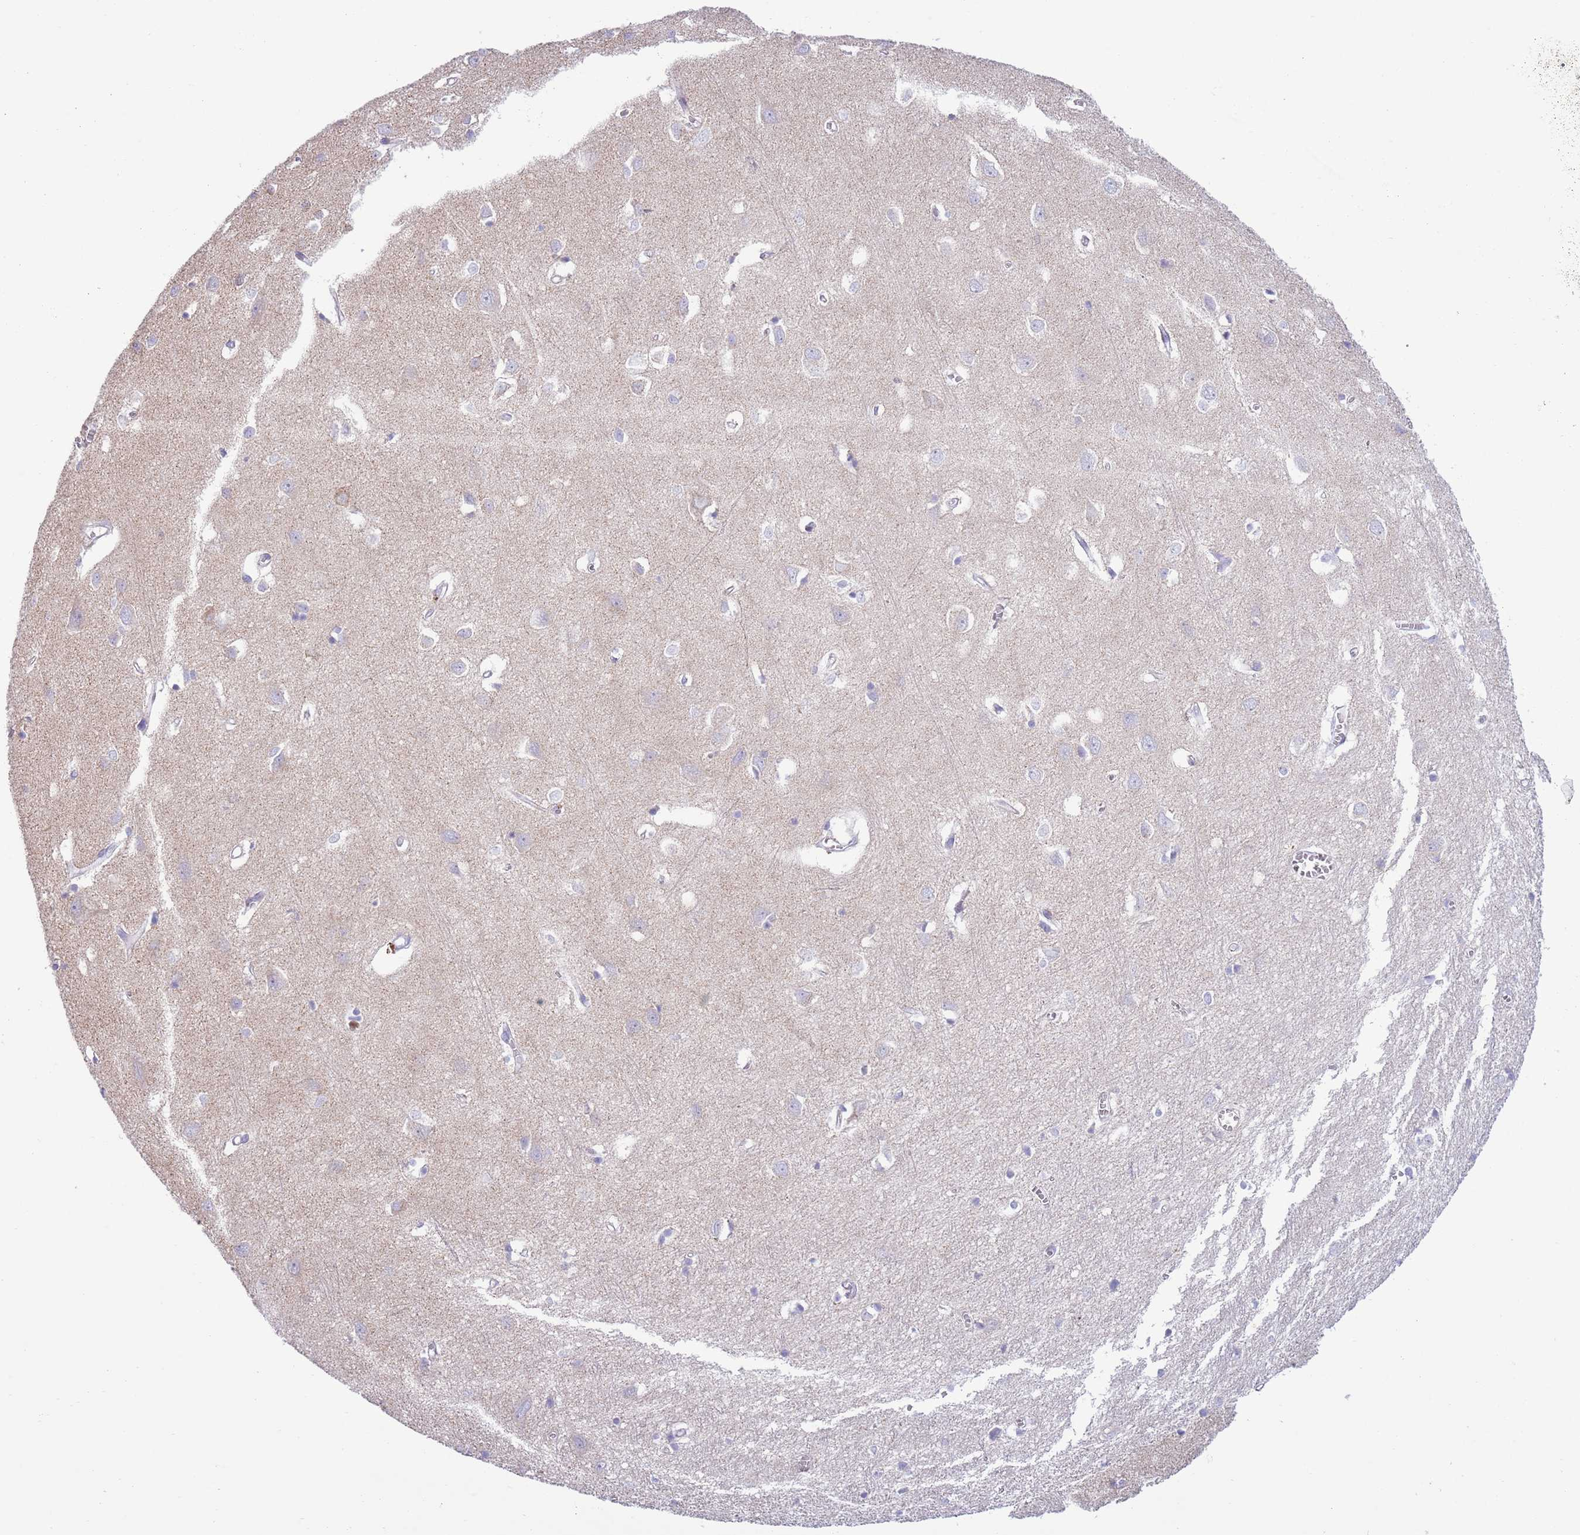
{"staining": {"intensity": "negative", "quantity": "none", "location": "none"}, "tissue": "cerebral cortex", "cell_type": "Endothelial cells", "image_type": "normal", "snomed": [{"axis": "morphology", "description": "Normal tissue, NOS"}, {"axis": "topography", "description": "Cerebral cortex"}], "caption": "The micrograph shows no staining of endothelial cells in normal cerebral cortex.", "gene": "MOCOS", "patient": {"sex": "female", "age": 64}}